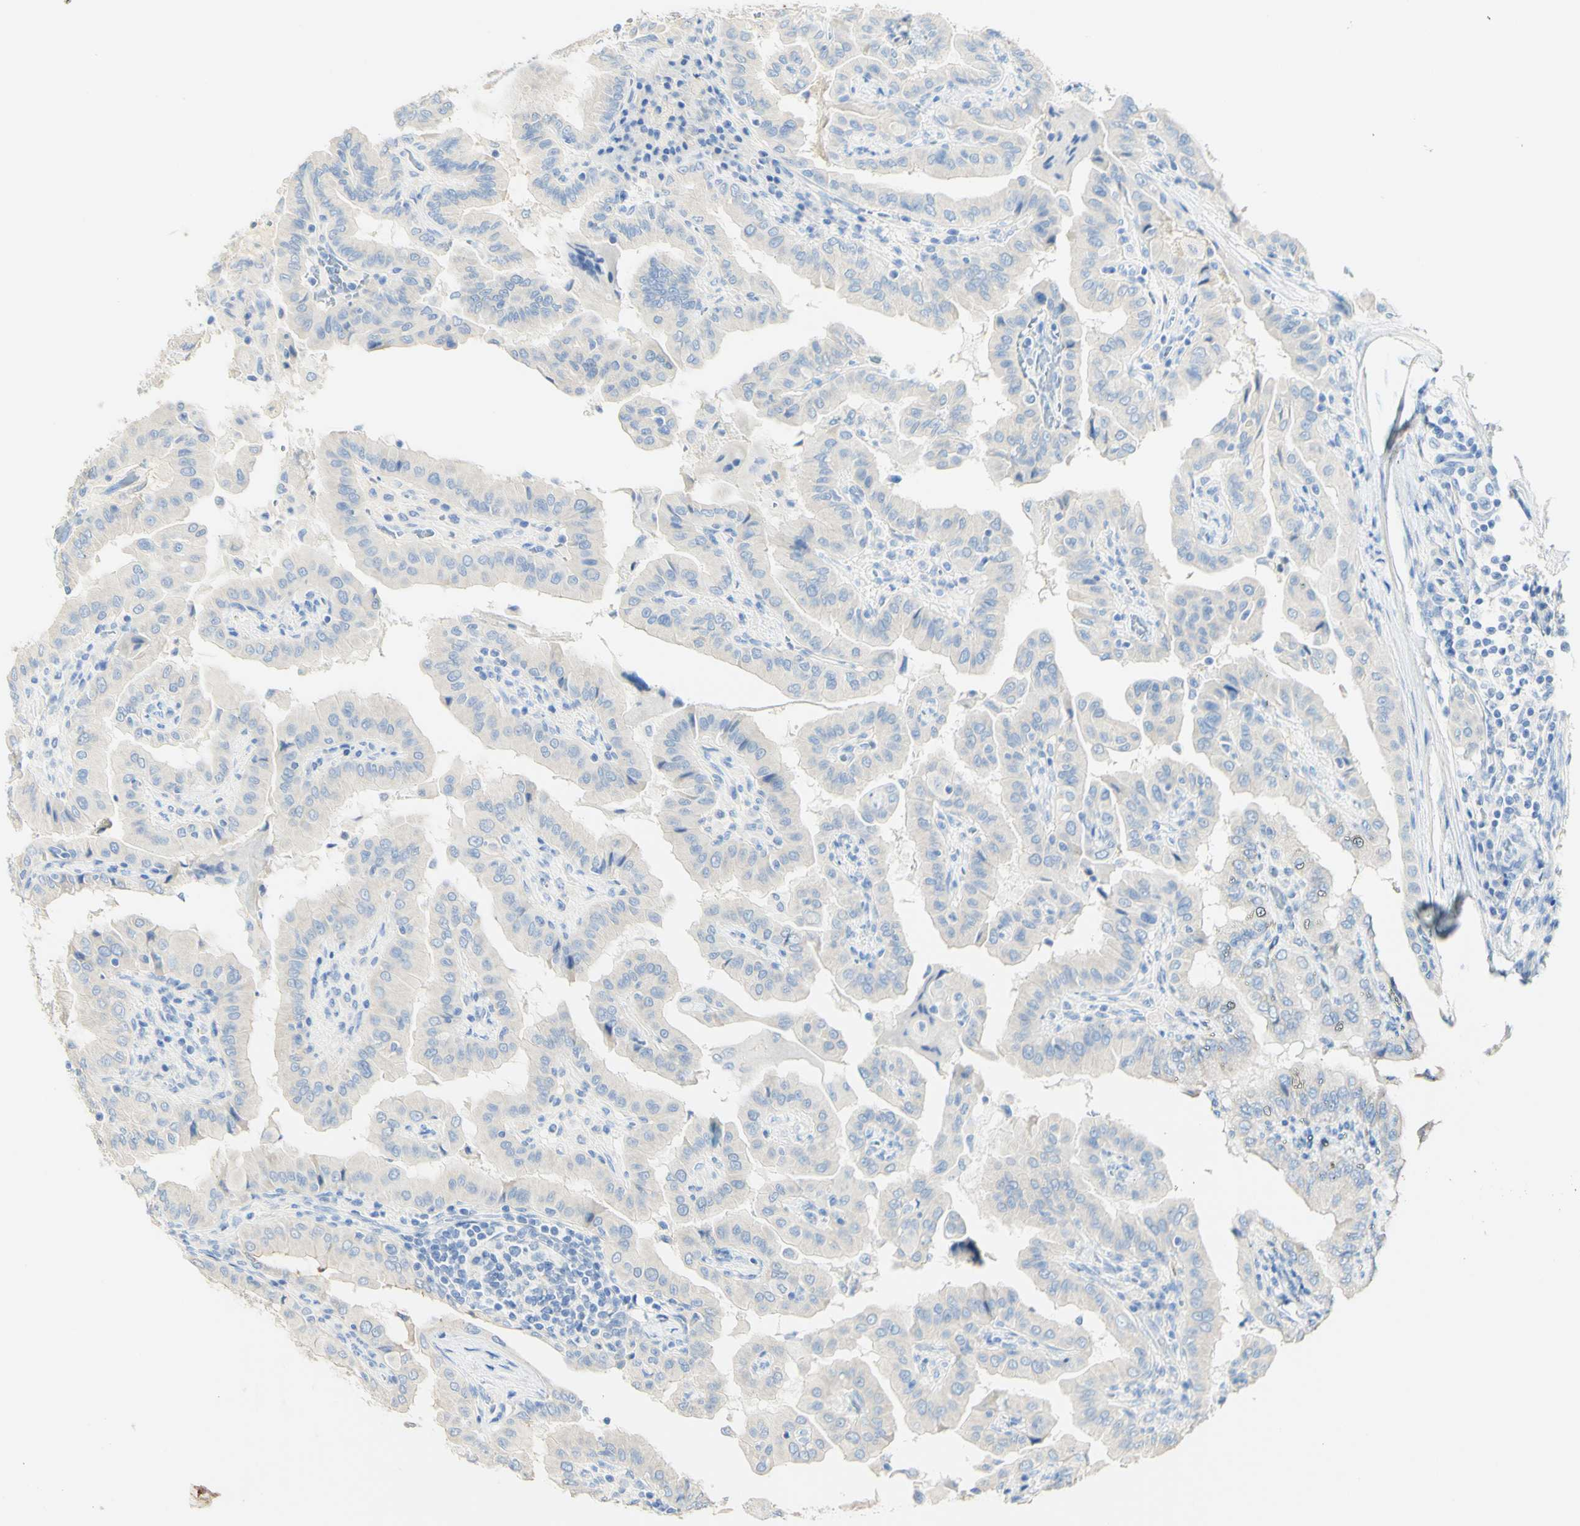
{"staining": {"intensity": "negative", "quantity": "none", "location": "none"}, "tissue": "thyroid cancer", "cell_type": "Tumor cells", "image_type": "cancer", "snomed": [{"axis": "morphology", "description": "Papillary adenocarcinoma, NOS"}, {"axis": "topography", "description": "Thyroid gland"}], "caption": "A micrograph of human thyroid papillary adenocarcinoma is negative for staining in tumor cells. The staining was performed using DAB (3,3'-diaminobenzidine) to visualize the protein expression in brown, while the nuclei were stained in blue with hematoxylin (Magnification: 20x).", "gene": "PIGR", "patient": {"sex": "male", "age": 33}}